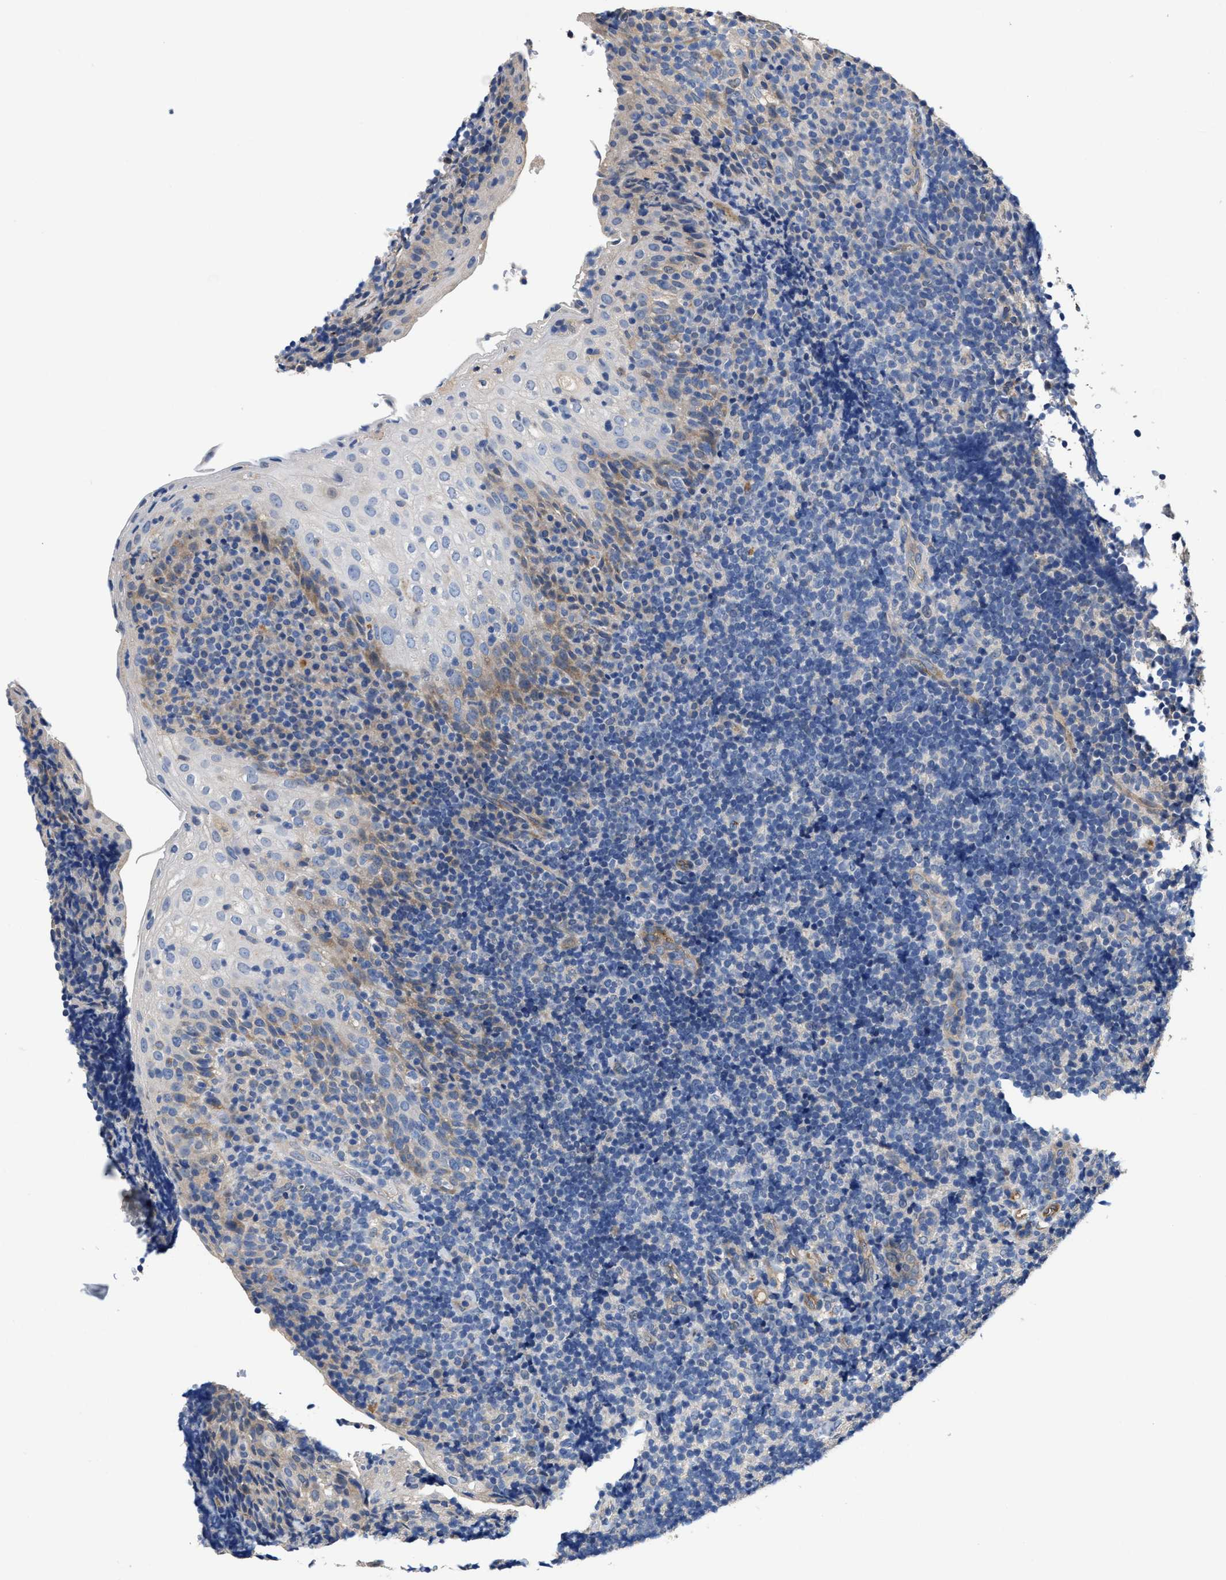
{"staining": {"intensity": "negative", "quantity": "none", "location": "none"}, "tissue": "tonsil", "cell_type": "Germinal center cells", "image_type": "normal", "snomed": [{"axis": "morphology", "description": "Normal tissue, NOS"}, {"axis": "topography", "description": "Tonsil"}], "caption": "Protein analysis of normal tonsil displays no significant positivity in germinal center cells.", "gene": "PEG10", "patient": {"sex": "male", "age": 37}}